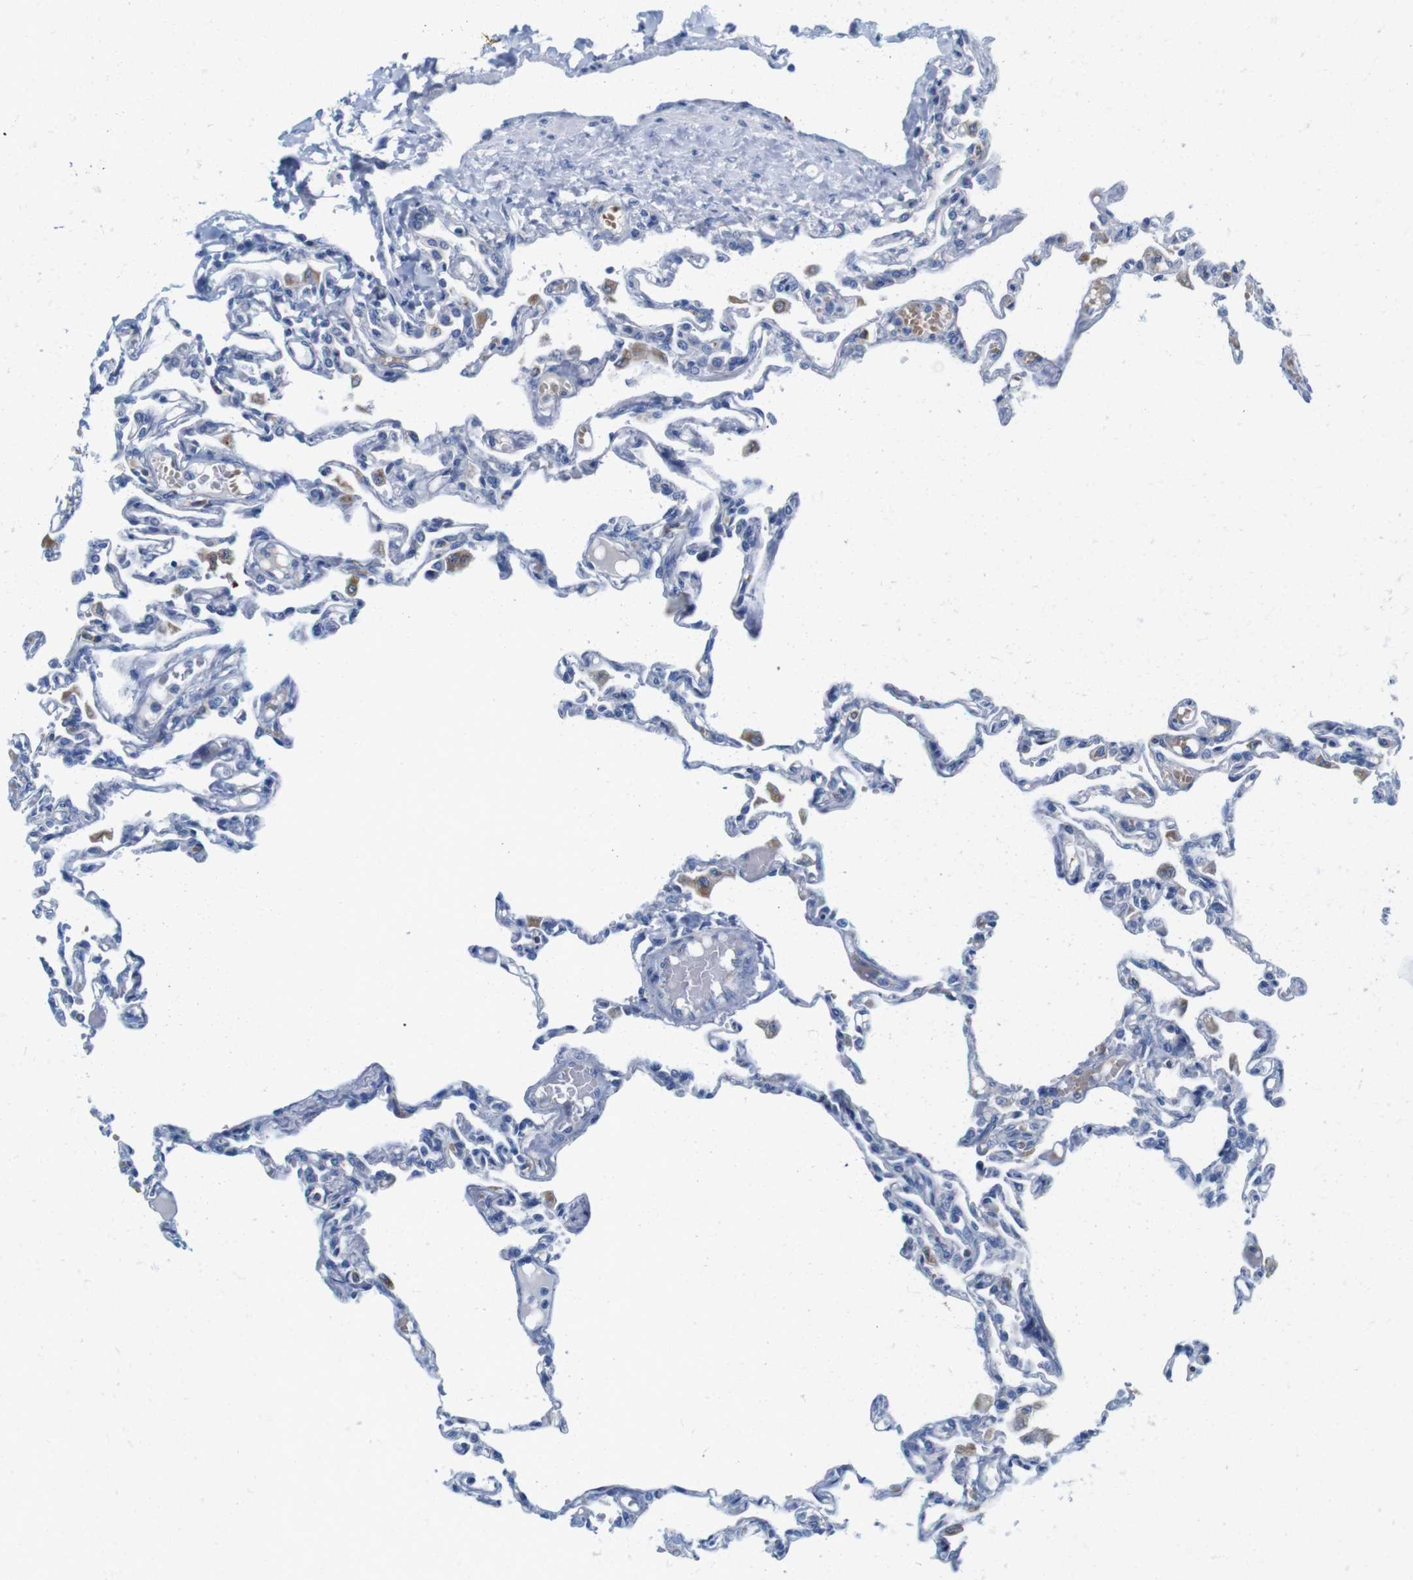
{"staining": {"intensity": "negative", "quantity": "none", "location": "none"}, "tissue": "lung", "cell_type": "Alveolar cells", "image_type": "normal", "snomed": [{"axis": "morphology", "description": "Normal tissue, NOS"}, {"axis": "topography", "description": "Lung"}], "caption": "A high-resolution histopathology image shows IHC staining of normal lung, which shows no significant staining in alveolar cells.", "gene": "IGSF8", "patient": {"sex": "male", "age": 21}}